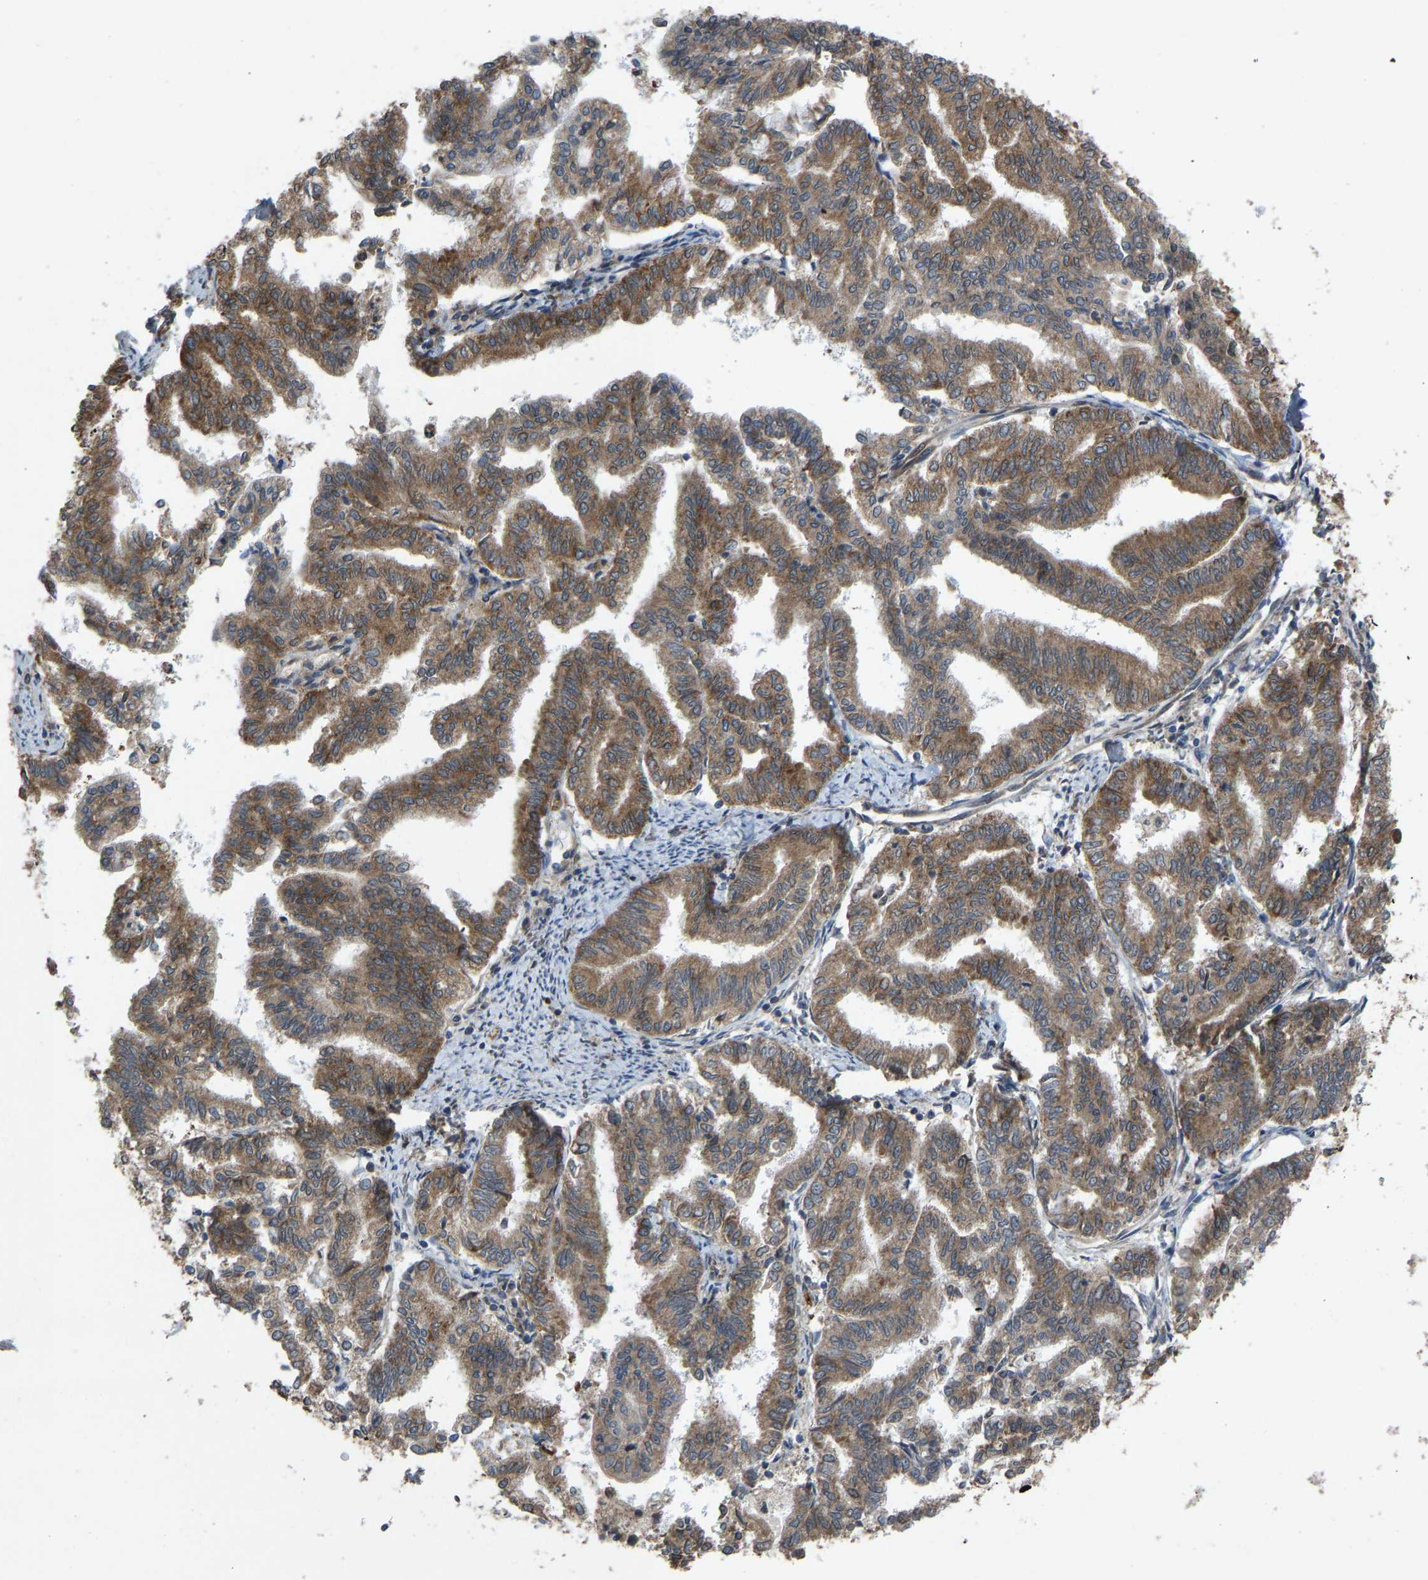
{"staining": {"intensity": "moderate", "quantity": ">75%", "location": "cytoplasmic/membranous"}, "tissue": "endometrial cancer", "cell_type": "Tumor cells", "image_type": "cancer", "snomed": [{"axis": "morphology", "description": "Adenocarcinoma, NOS"}, {"axis": "topography", "description": "Endometrium"}], "caption": "There is medium levels of moderate cytoplasmic/membranous positivity in tumor cells of endometrial cancer, as demonstrated by immunohistochemical staining (brown color).", "gene": "CCT8", "patient": {"sex": "female", "age": 79}}